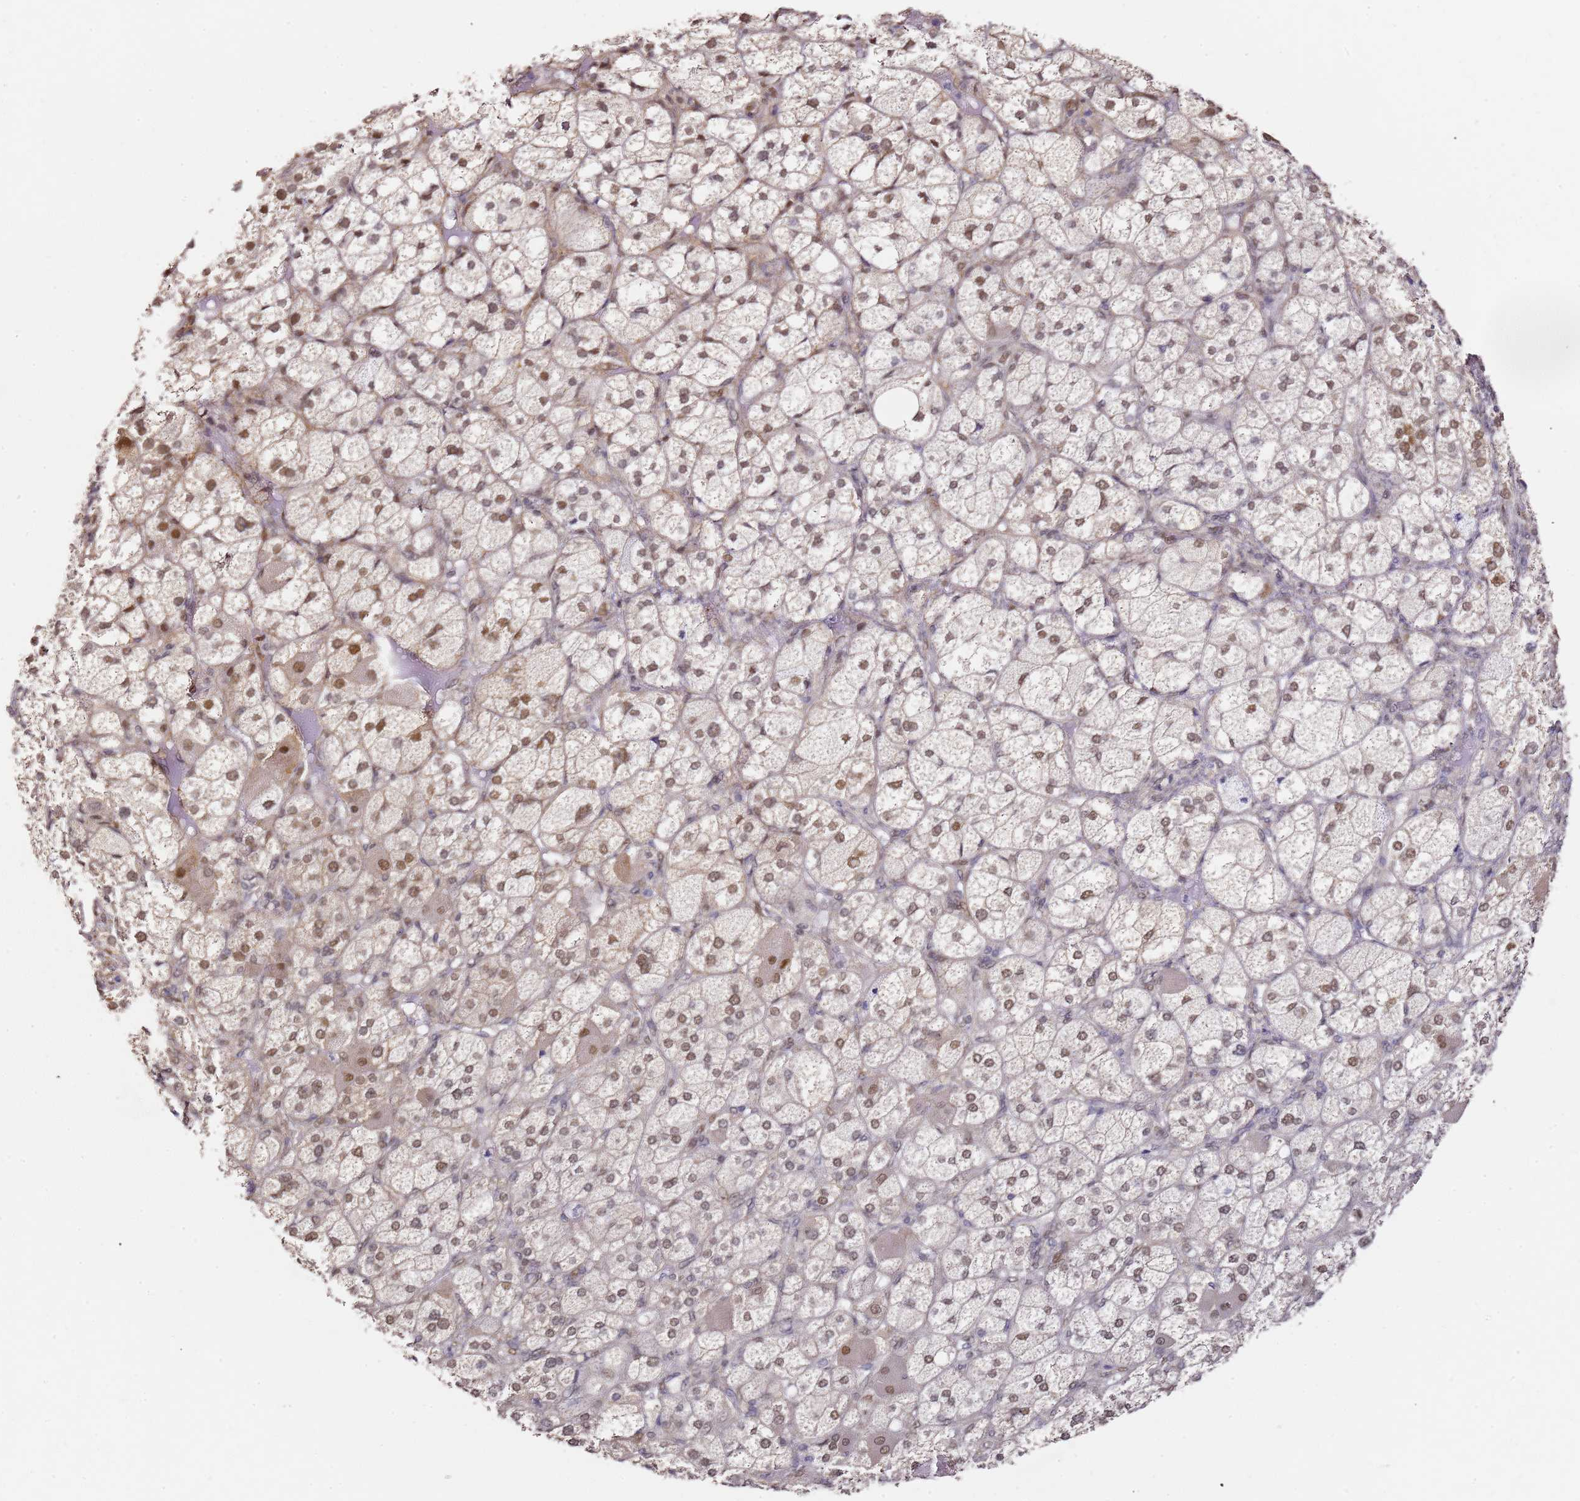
{"staining": {"intensity": "moderate", "quantity": "25%-75%", "location": "cytoplasmic/membranous,nuclear"}, "tissue": "adrenal gland", "cell_type": "Glandular cells", "image_type": "normal", "snomed": [{"axis": "morphology", "description": "Normal tissue, NOS"}, {"axis": "topography", "description": "Adrenal gland"}], "caption": "IHC histopathology image of unremarkable adrenal gland: human adrenal gland stained using IHC displays medium levels of moderate protein expression localized specifically in the cytoplasmic/membranous,nuclear of glandular cells, appearing as a cytoplasmic/membranous,nuclear brown color.", "gene": "PSMD4", "patient": {"sex": "female", "age": 61}}